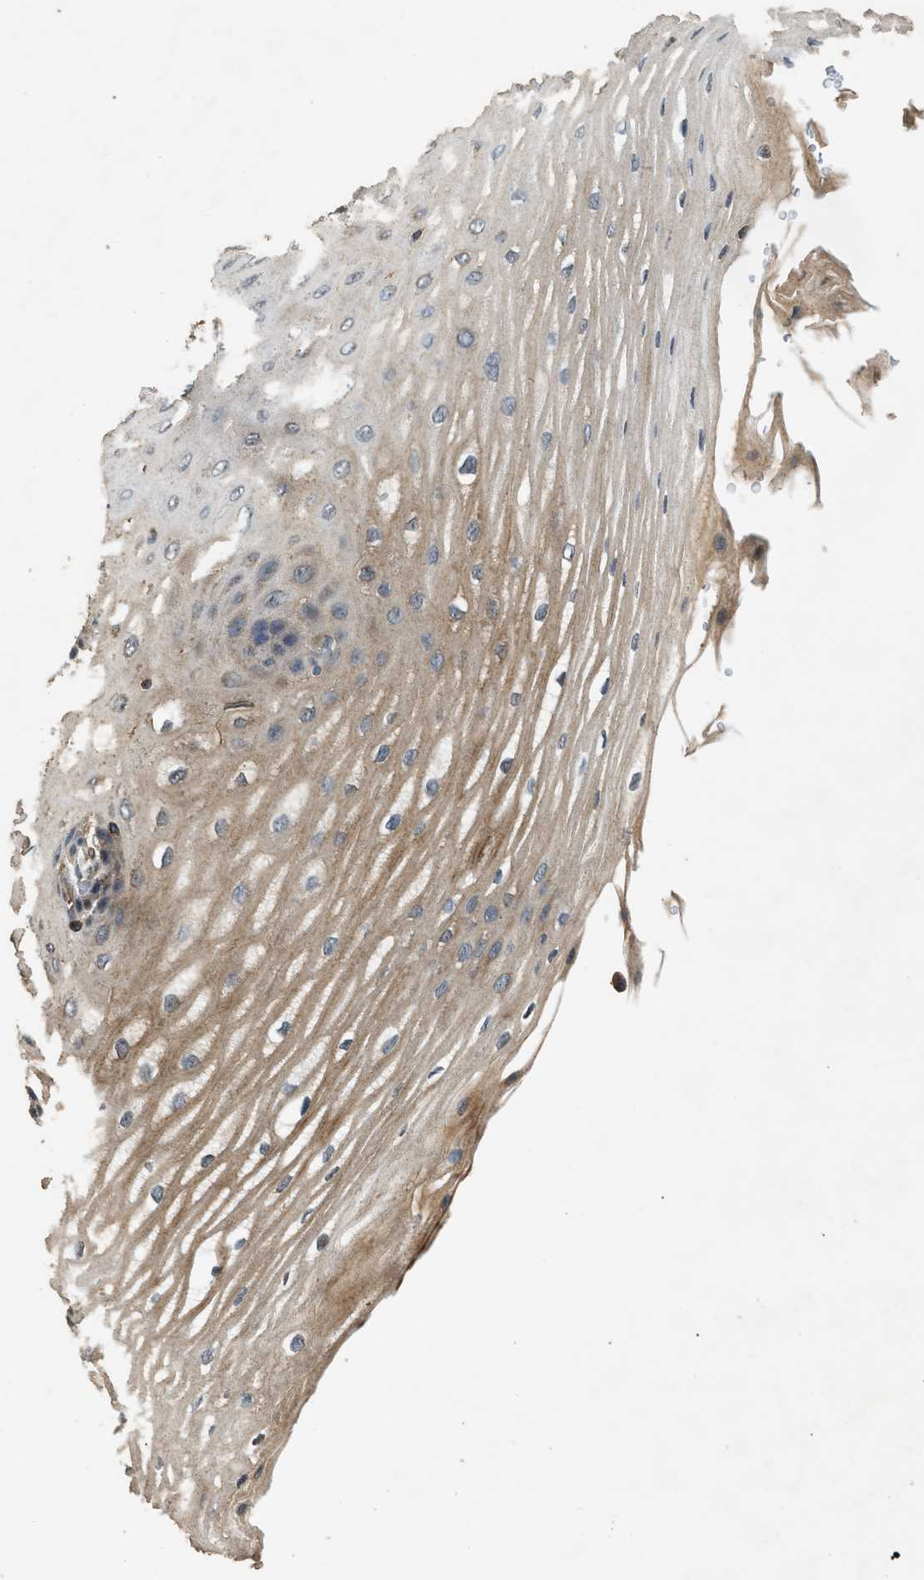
{"staining": {"intensity": "moderate", "quantity": ">75%", "location": "cytoplasmic/membranous"}, "tissue": "esophagus", "cell_type": "Squamous epithelial cells", "image_type": "normal", "snomed": [{"axis": "morphology", "description": "Normal tissue, NOS"}, {"axis": "topography", "description": "Esophagus"}], "caption": "Normal esophagus displays moderate cytoplasmic/membranous positivity in about >75% of squamous epithelial cells, visualized by immunohistochemistry.", "gene": "SLC15A4", "patient": {"sex": "male", "age": 54}}